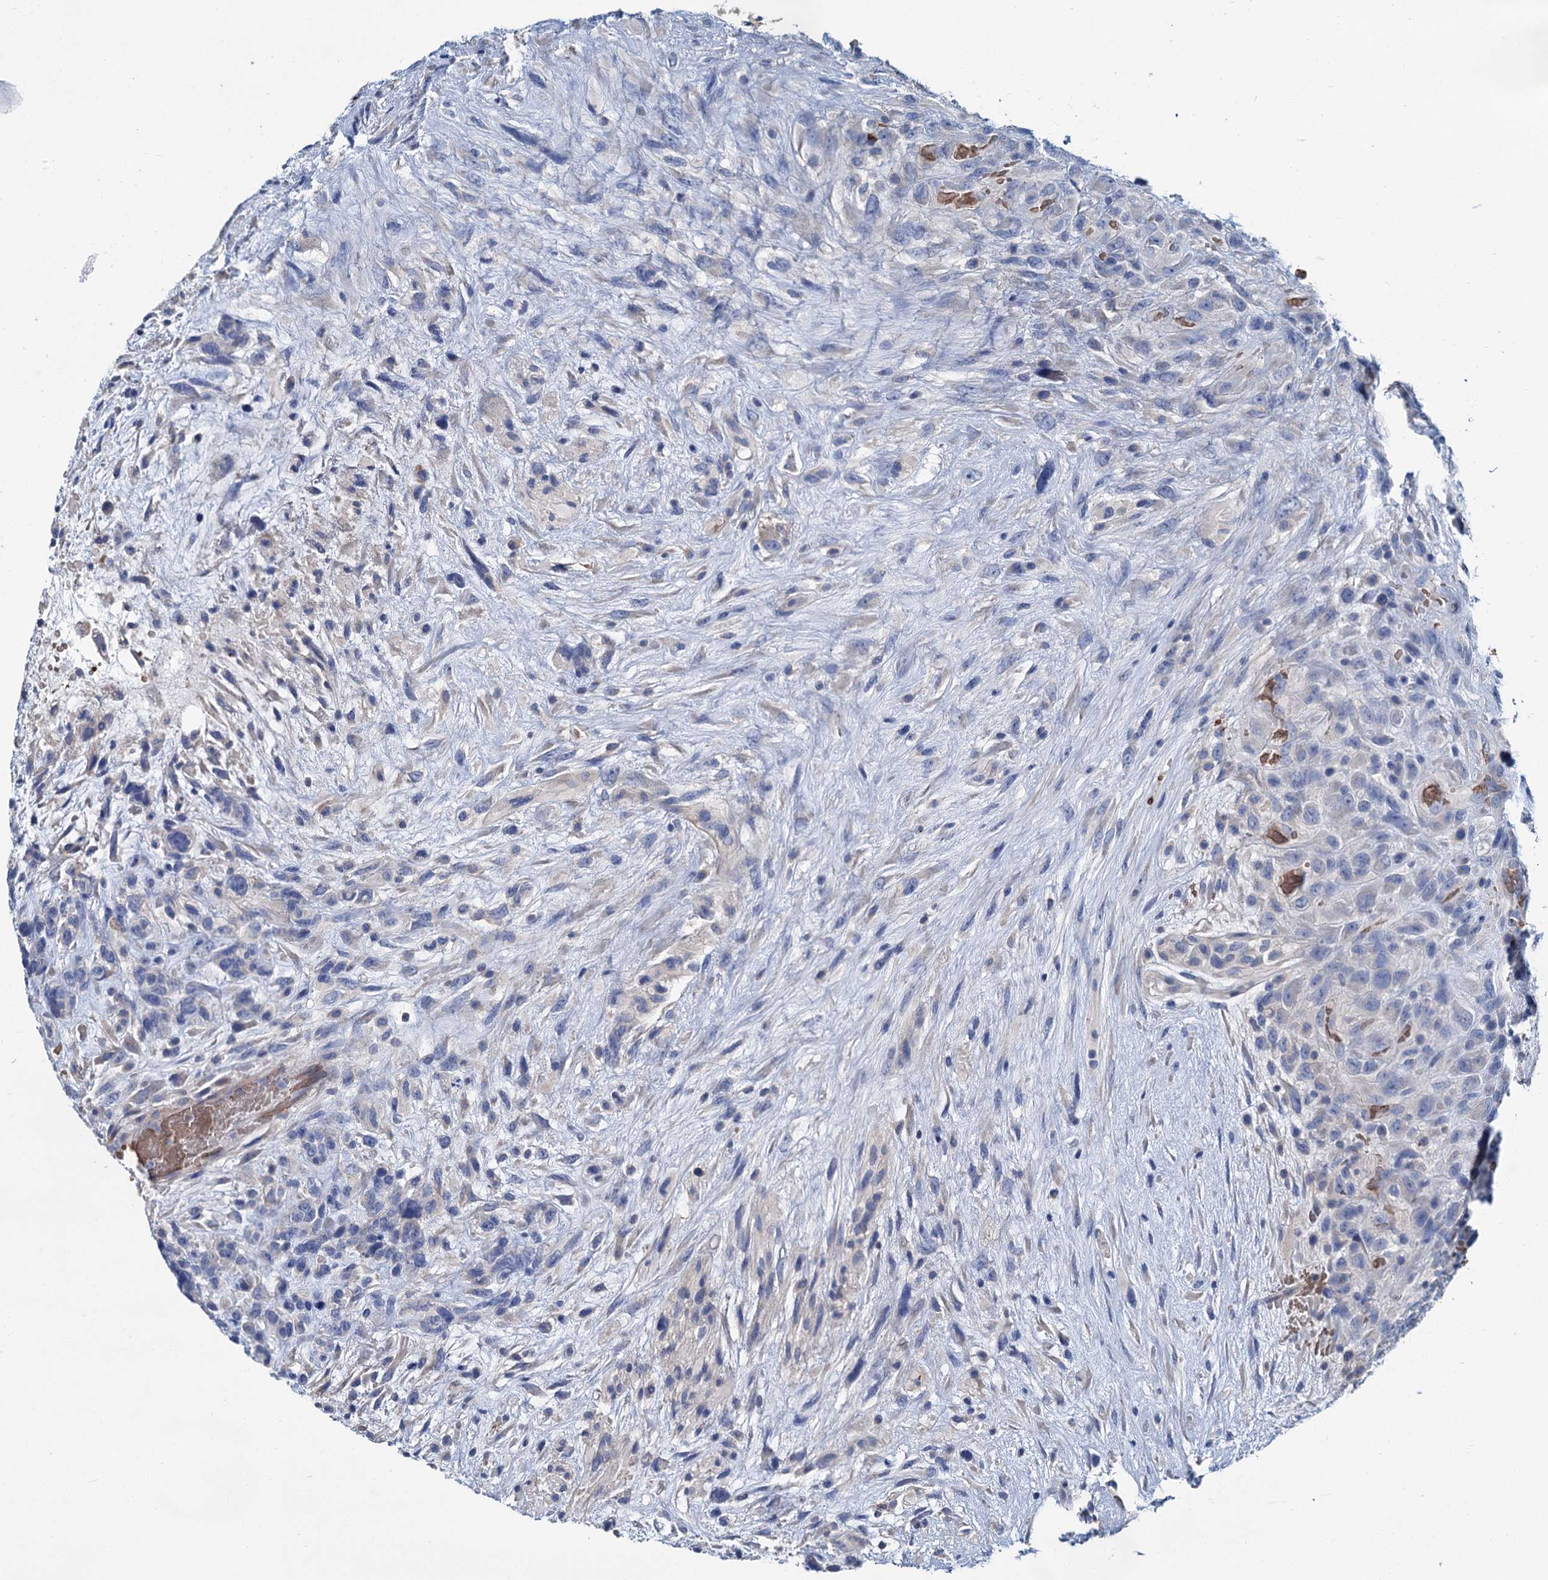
{"staining": {"intensity": "negative", "quantity": "none", "location": "none"}, "tissue": "glioma", "cell_type": "Tumor cells", "image_type": "cancer", "snomed": [{"axis": "morphology", "description": "Glioma, malignant, High grade"}, {"axis": "topography", "description": "Brain"}], "caption": "High-grade glioma (malignant) stained for a protein using immunohistochemistry shows no expression tumor cells.", "gene": "ATG2A", "patient": {"sex": "male", "age": 61}}